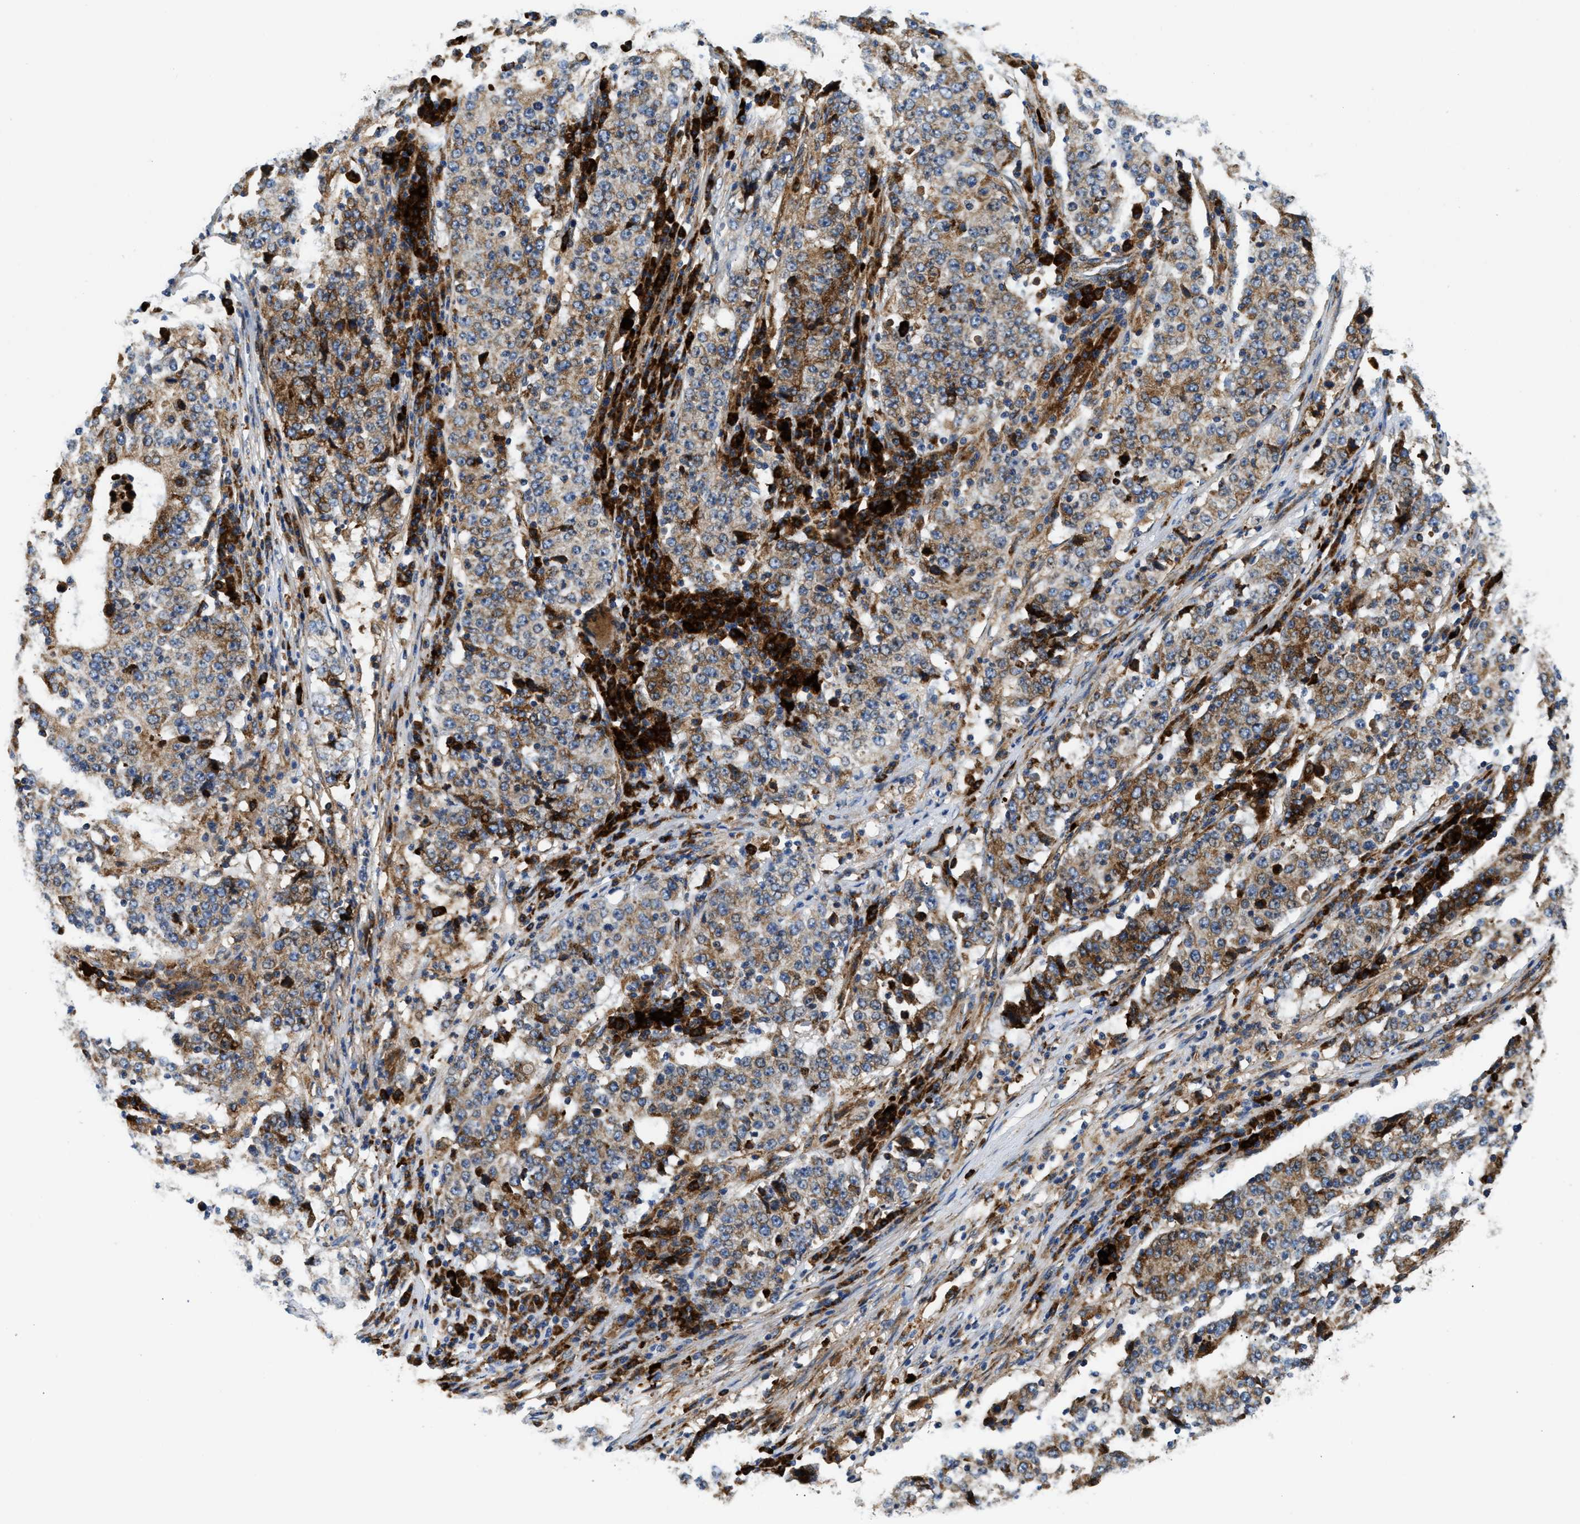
{"staining": {"intensity": "moderate", "quantity": ">75%", "location": "cytoplasmic/membranous"}, "tissue": "stomach cancer", "cell_type": "Tumor cells", "image_type": "cancer", "snomed": [{"axis": "morphology", "description": "Adenocarcinoma, NOS"}, {"axis": "topography", "description": "Stomach"}], "caption": "A histopathology image of human stomach cancer (adenocarcinoma) stained for a protein reveals moderate cytoplasmic/membranous brown staining in tumor cells.", "gene": "AMZ1", "patient": {"sex": "male", "age": 59}}